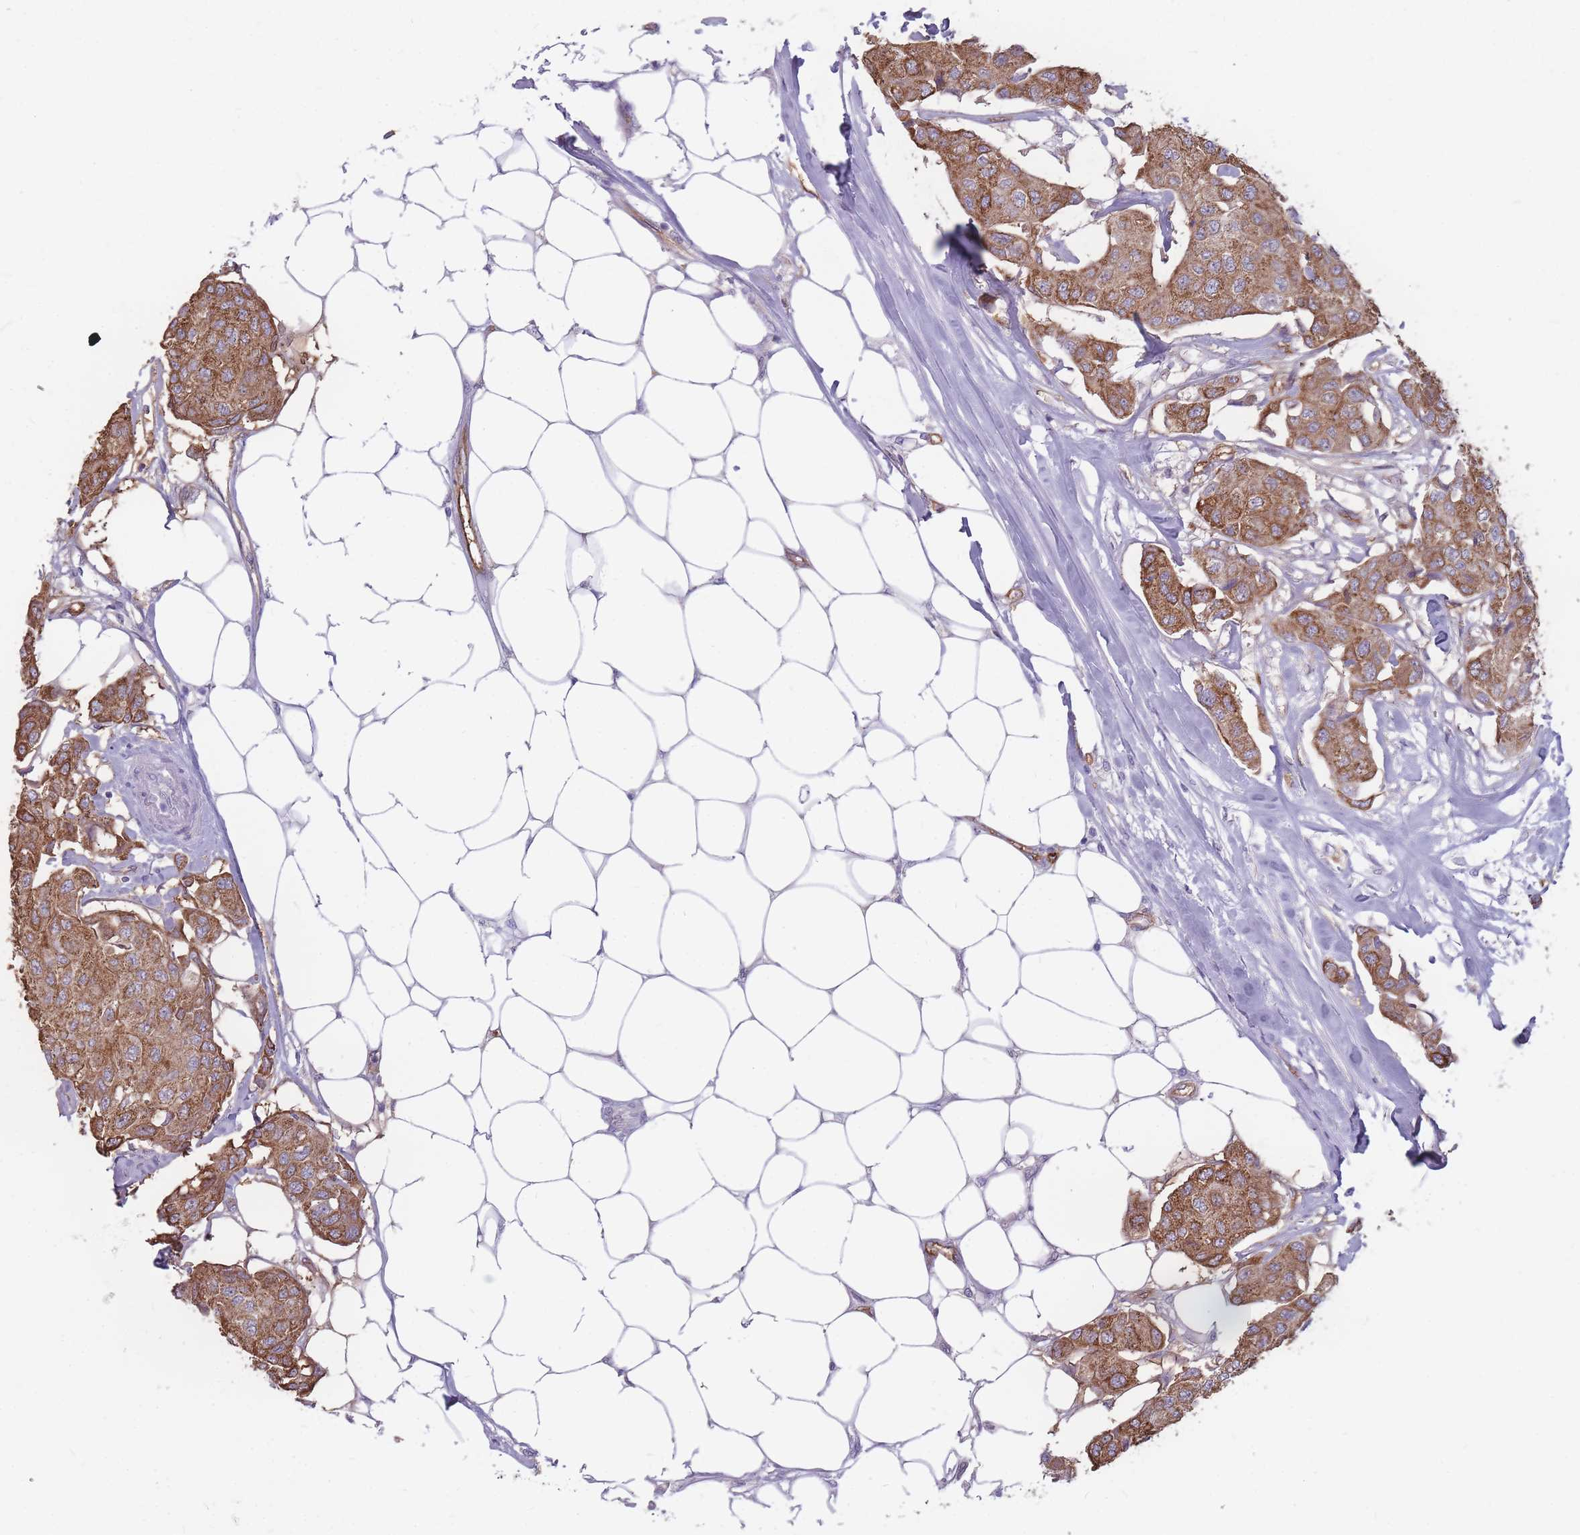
{"staining": {"intensity": "moderate", "quantity": ">75%", "location": "cytoplasmic/membranous"}, "tissue": "breast cancer", "cell_type": "Tumor cells", "image_type": "cancer", "snomed": [{"axis": "morphology", "description": "Duct carcinoma"}, {"axis": "topography", "description": "Breast"}, {"axis": "topography", "description": "Lymph node"}], "caption": "Immunohistochemical staining of intraductal carcinoma (breast) displays medium levels of moderate cytoplasmic/membranous protein staining in about >75% of tumor cells. The protein of interest is shown in brown color, while the nuclei are stained blue.", "gene": "GNA11", "patient": {"sex": "female", "age": 80}}